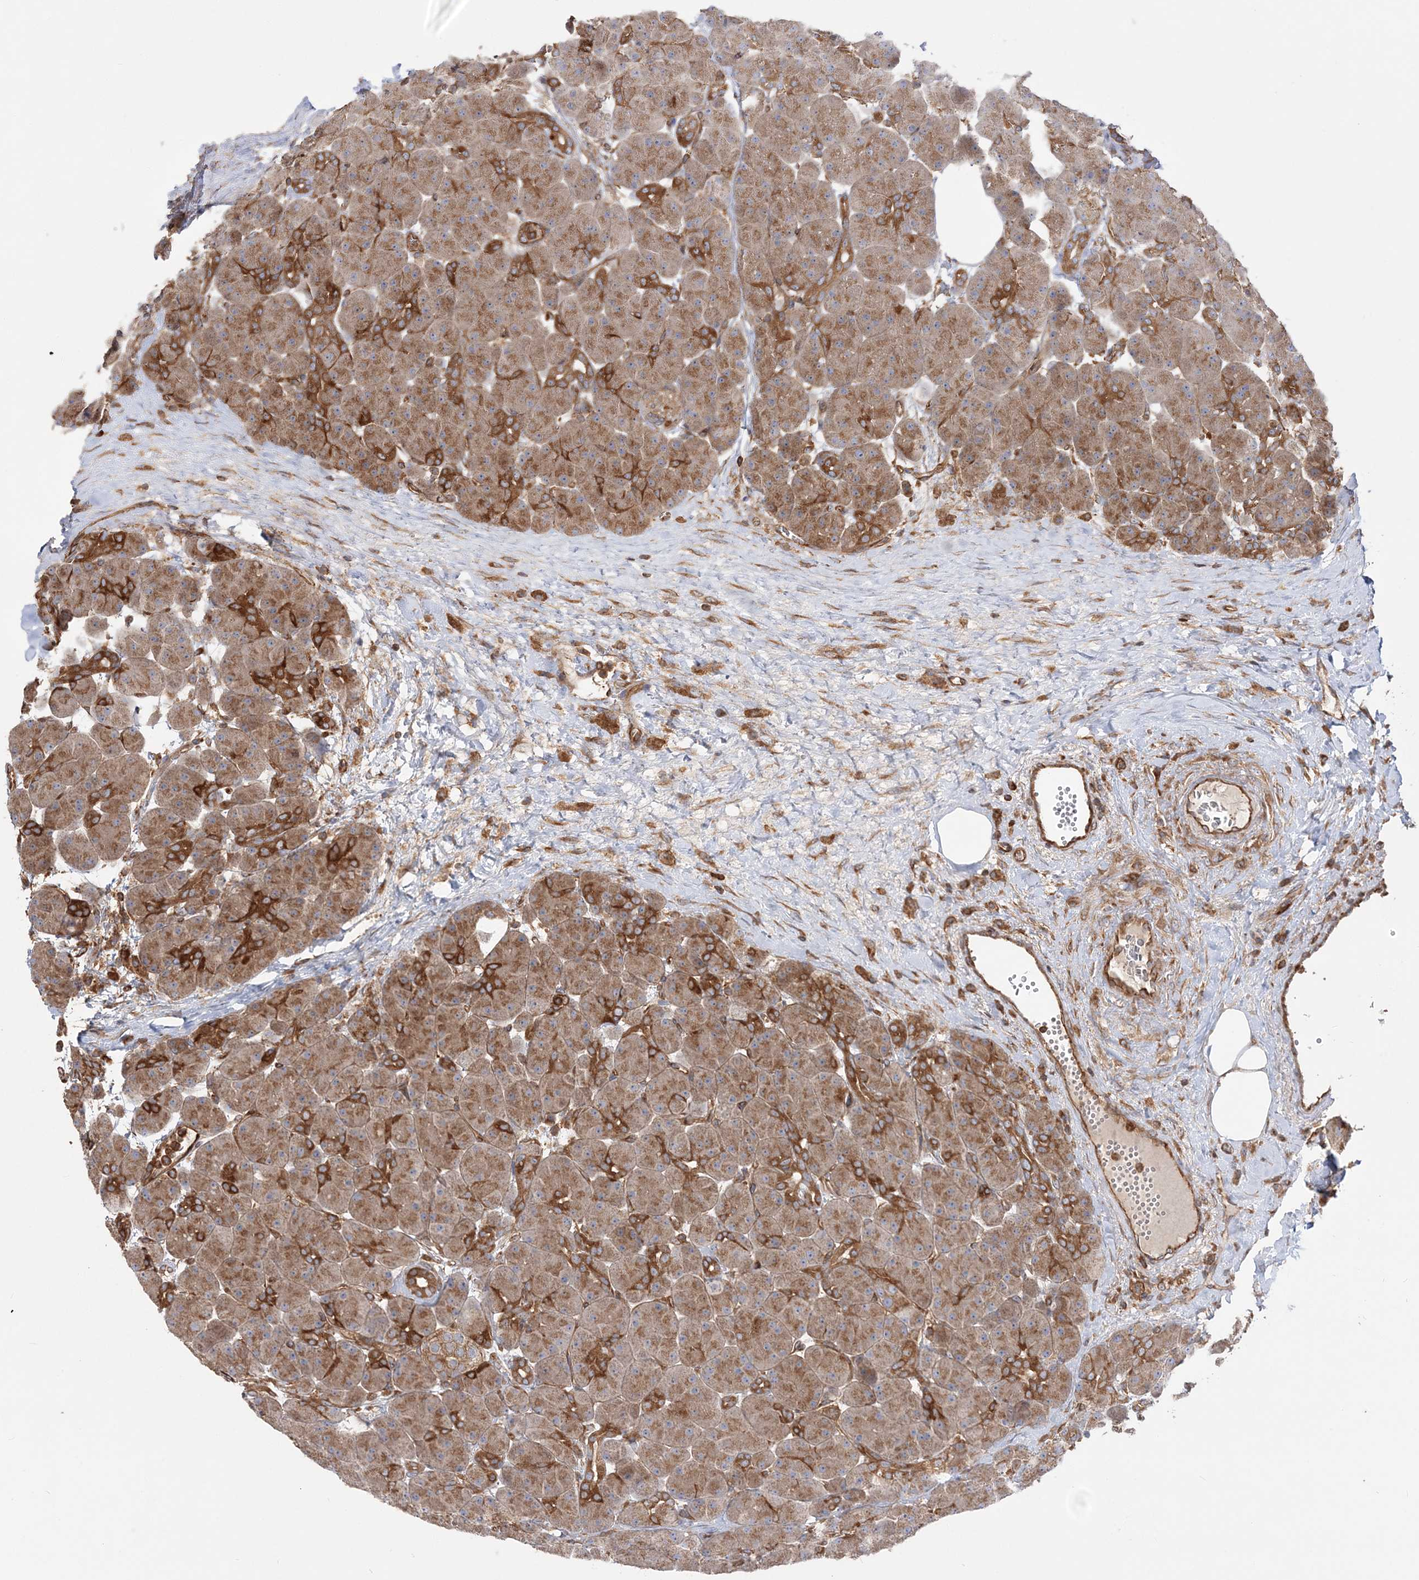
{"staining": {"intensity": "strong", "quantity": "25%-75%", "location": "cytoplasmic/membranous"}, "tissue": "pancreas", "cell_type": "Exocrine glandular cells", "image_type": "normal", "snomed": [{"axis": "morphology", "description": "Normal tissue, NOS"}, {"axis": "topography", "description": "Pancreas"}], "caption": "Pancreas stained with a brown dye reveals strong cytoplasmic/membranous positive positivity in about 25%-75% of exocrine glandular cells.", "gene": "TBC1D5", "patient": {"sex": "male", "age": 66}}